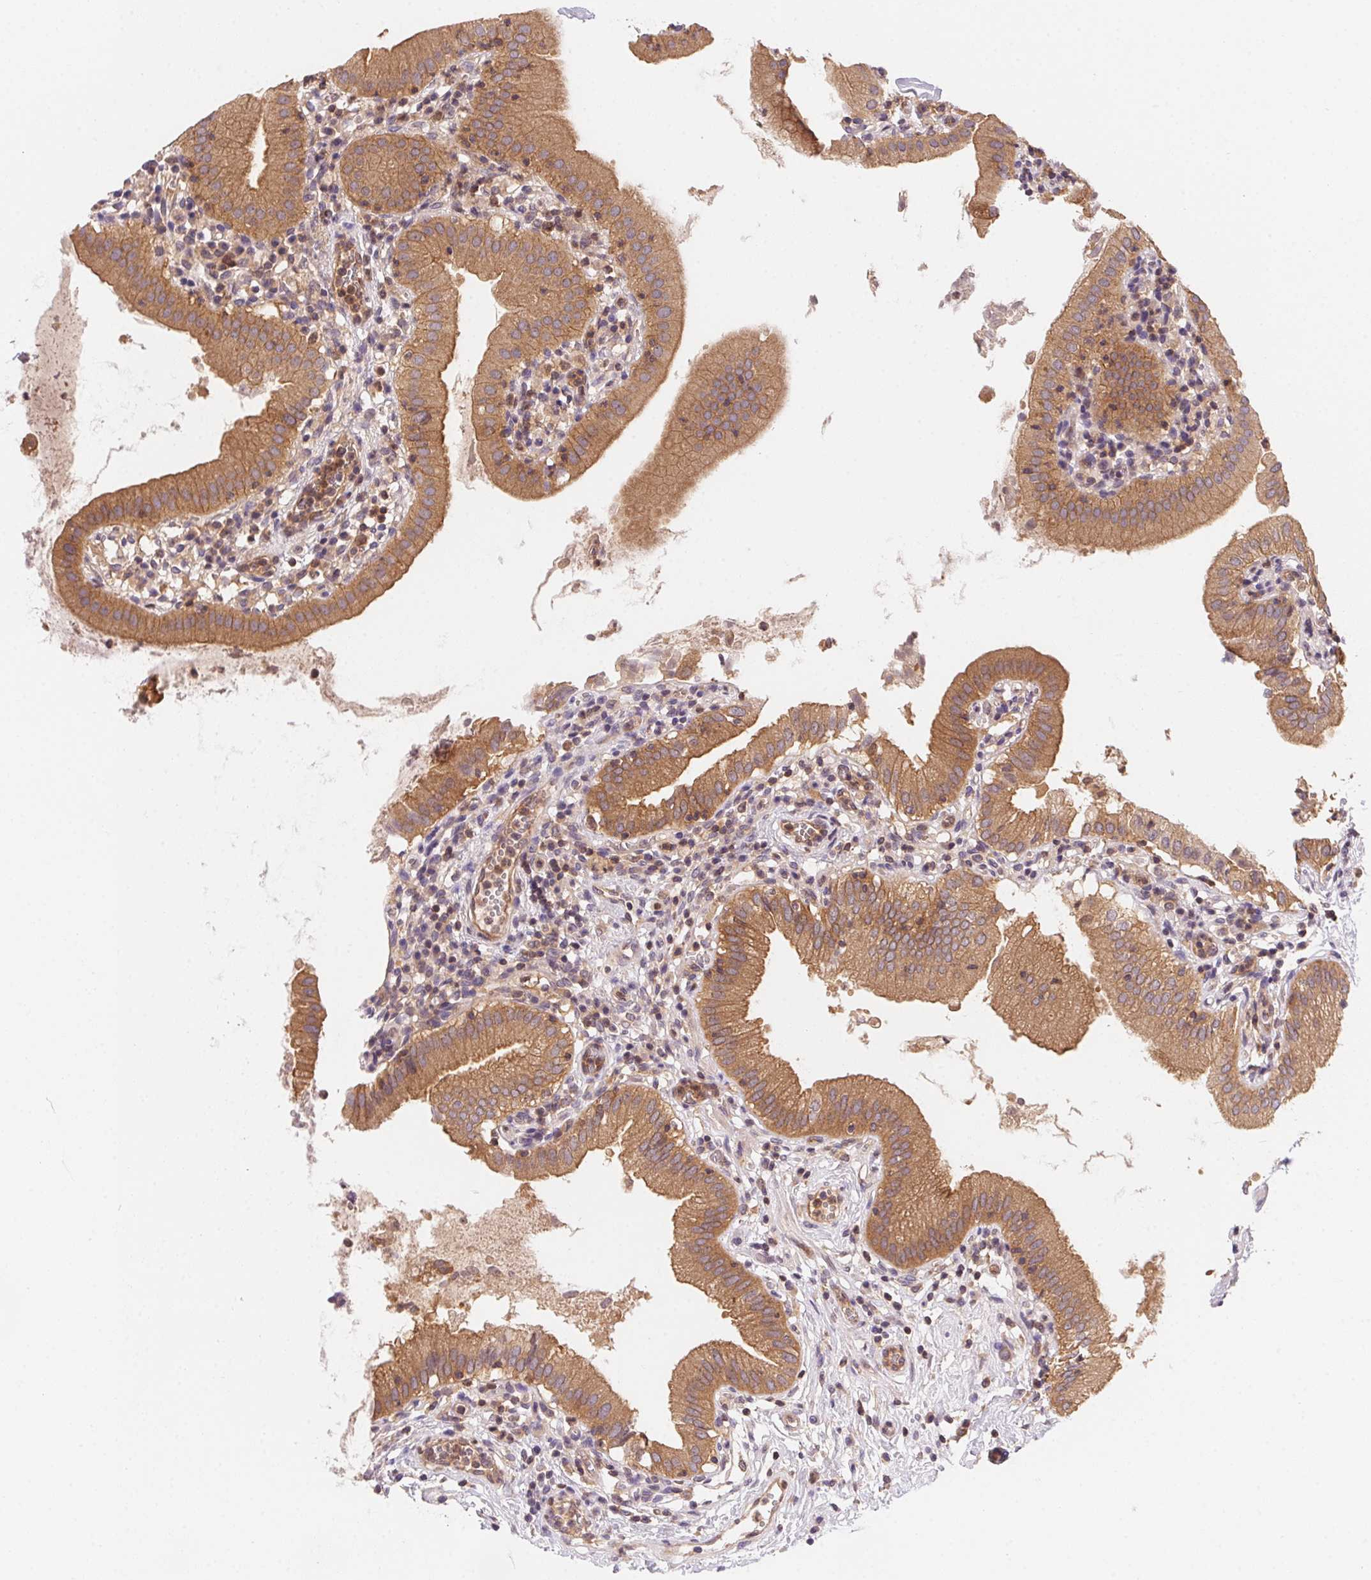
{"staining": {"intensity": "moderate", "quantity": ">75%", "location": "cytoplasmic/membranous"}, "tissue": "gallbladder", "cell_type": "Glandular cells", "image_type": "normal", "snomed": [{"axis": "morphology", "description": "Normal tissue, NOS"}, {"axis": "topography", "description": "Gallbladder"}], "caption": "Immunohistochemical staining of unremarkable gallbladder shows medium levels of moderate cytoplasmic/membranous staining in about >75% of glandular cells.", "gene": "PRKAA1", "patient": {"sex": "female", "age": 65}}